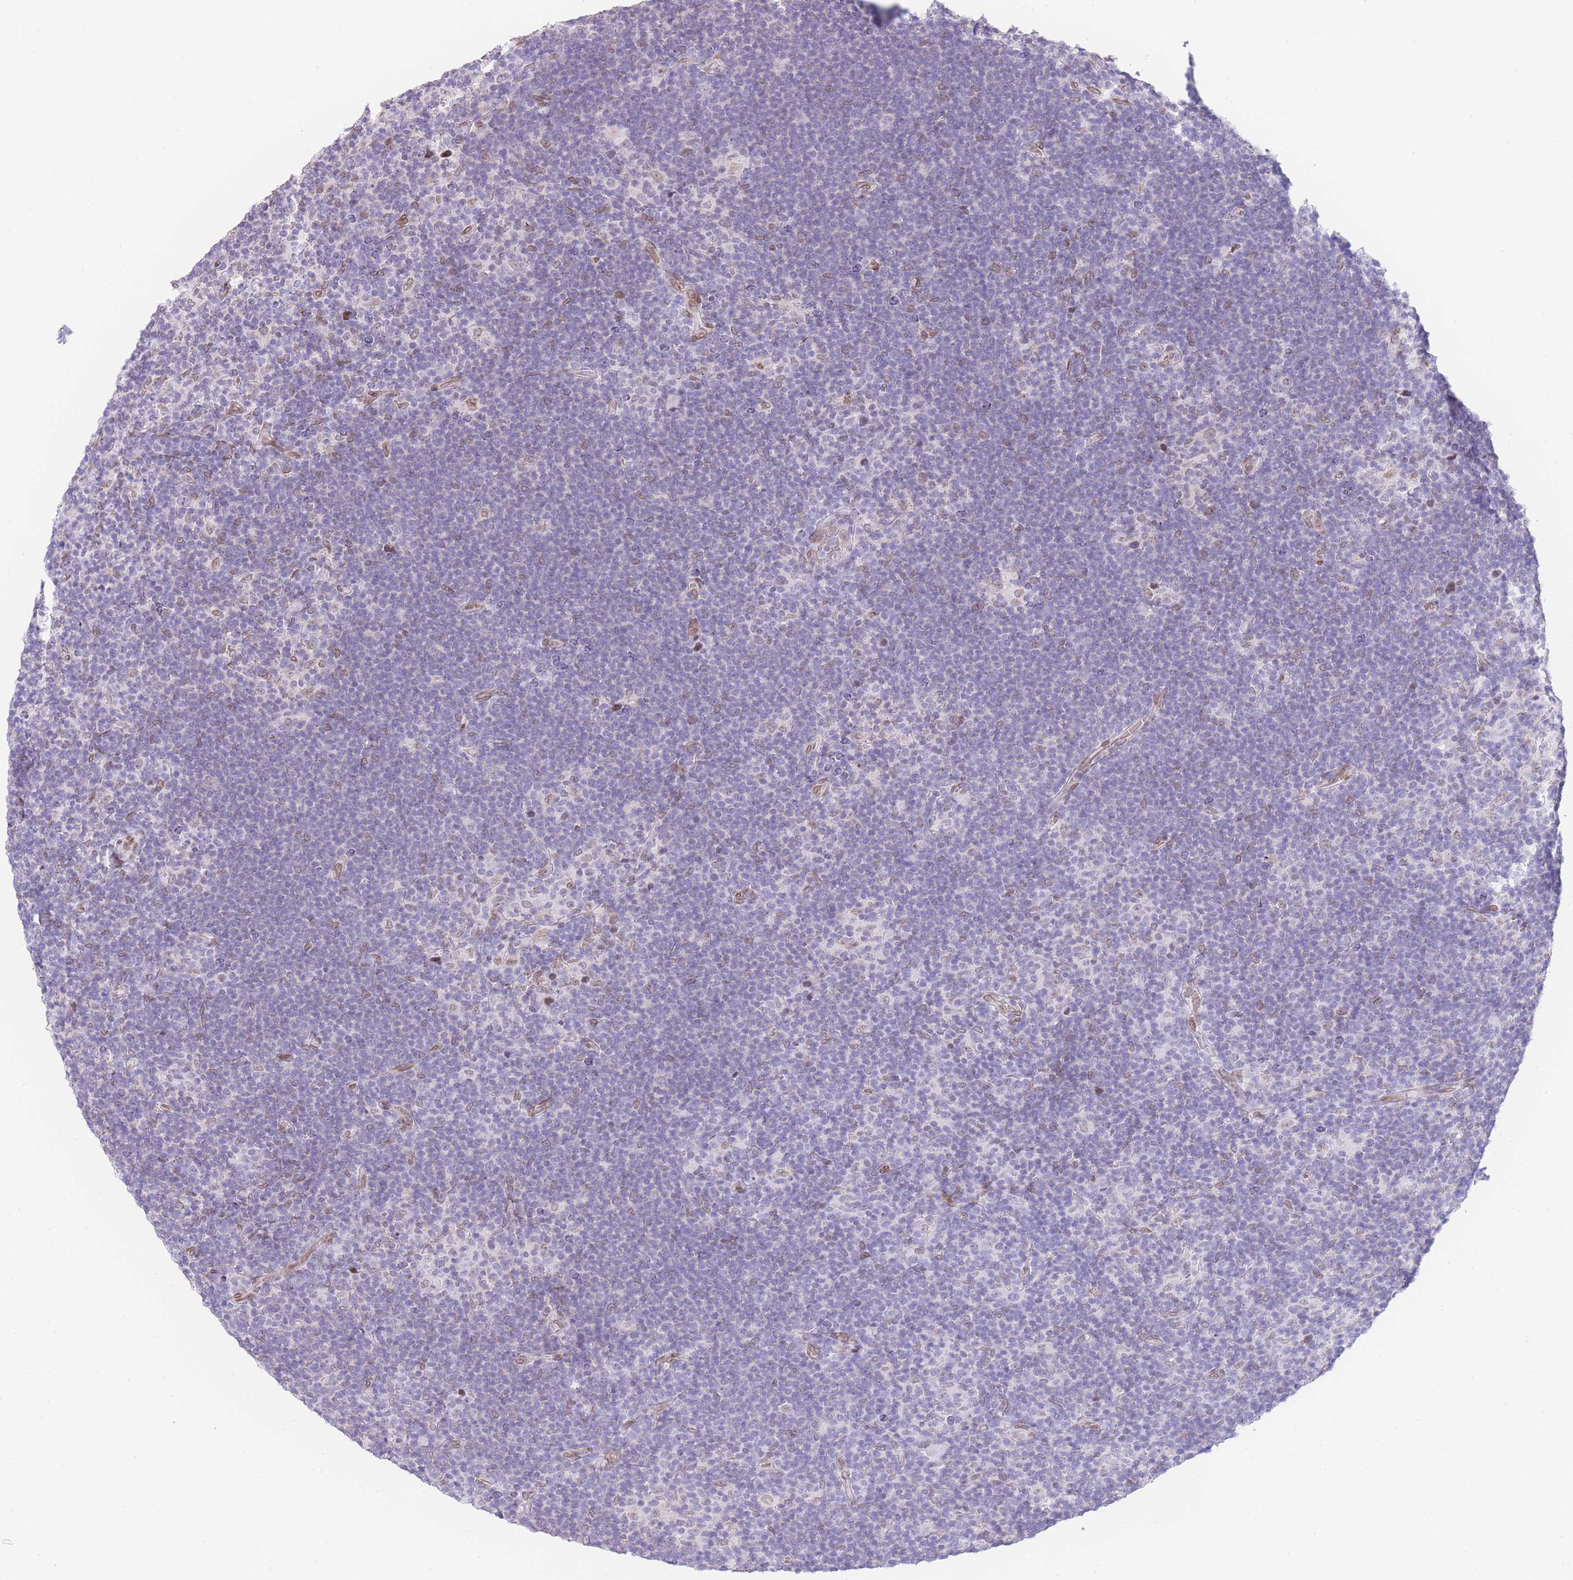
{"staining": {"intensity": "weak", "quantity": "25%-75%", "location": "nuclear"}, "tissue": "lymphoma", "cell_type": "Tumor cells", "image_type": "cancer", "snomed": [{"axis": "morphology", "description": "Hodgkin's disease, NOS"}, {"axis": "topography", "description": "Lymph node"}], "caption": "Weak nuclear positivity is identified in approximately 25%-75% of tumor cells in lymphoma.", "gene": "OR10AD1", "patient": {"sex": "female", "age": 57}}